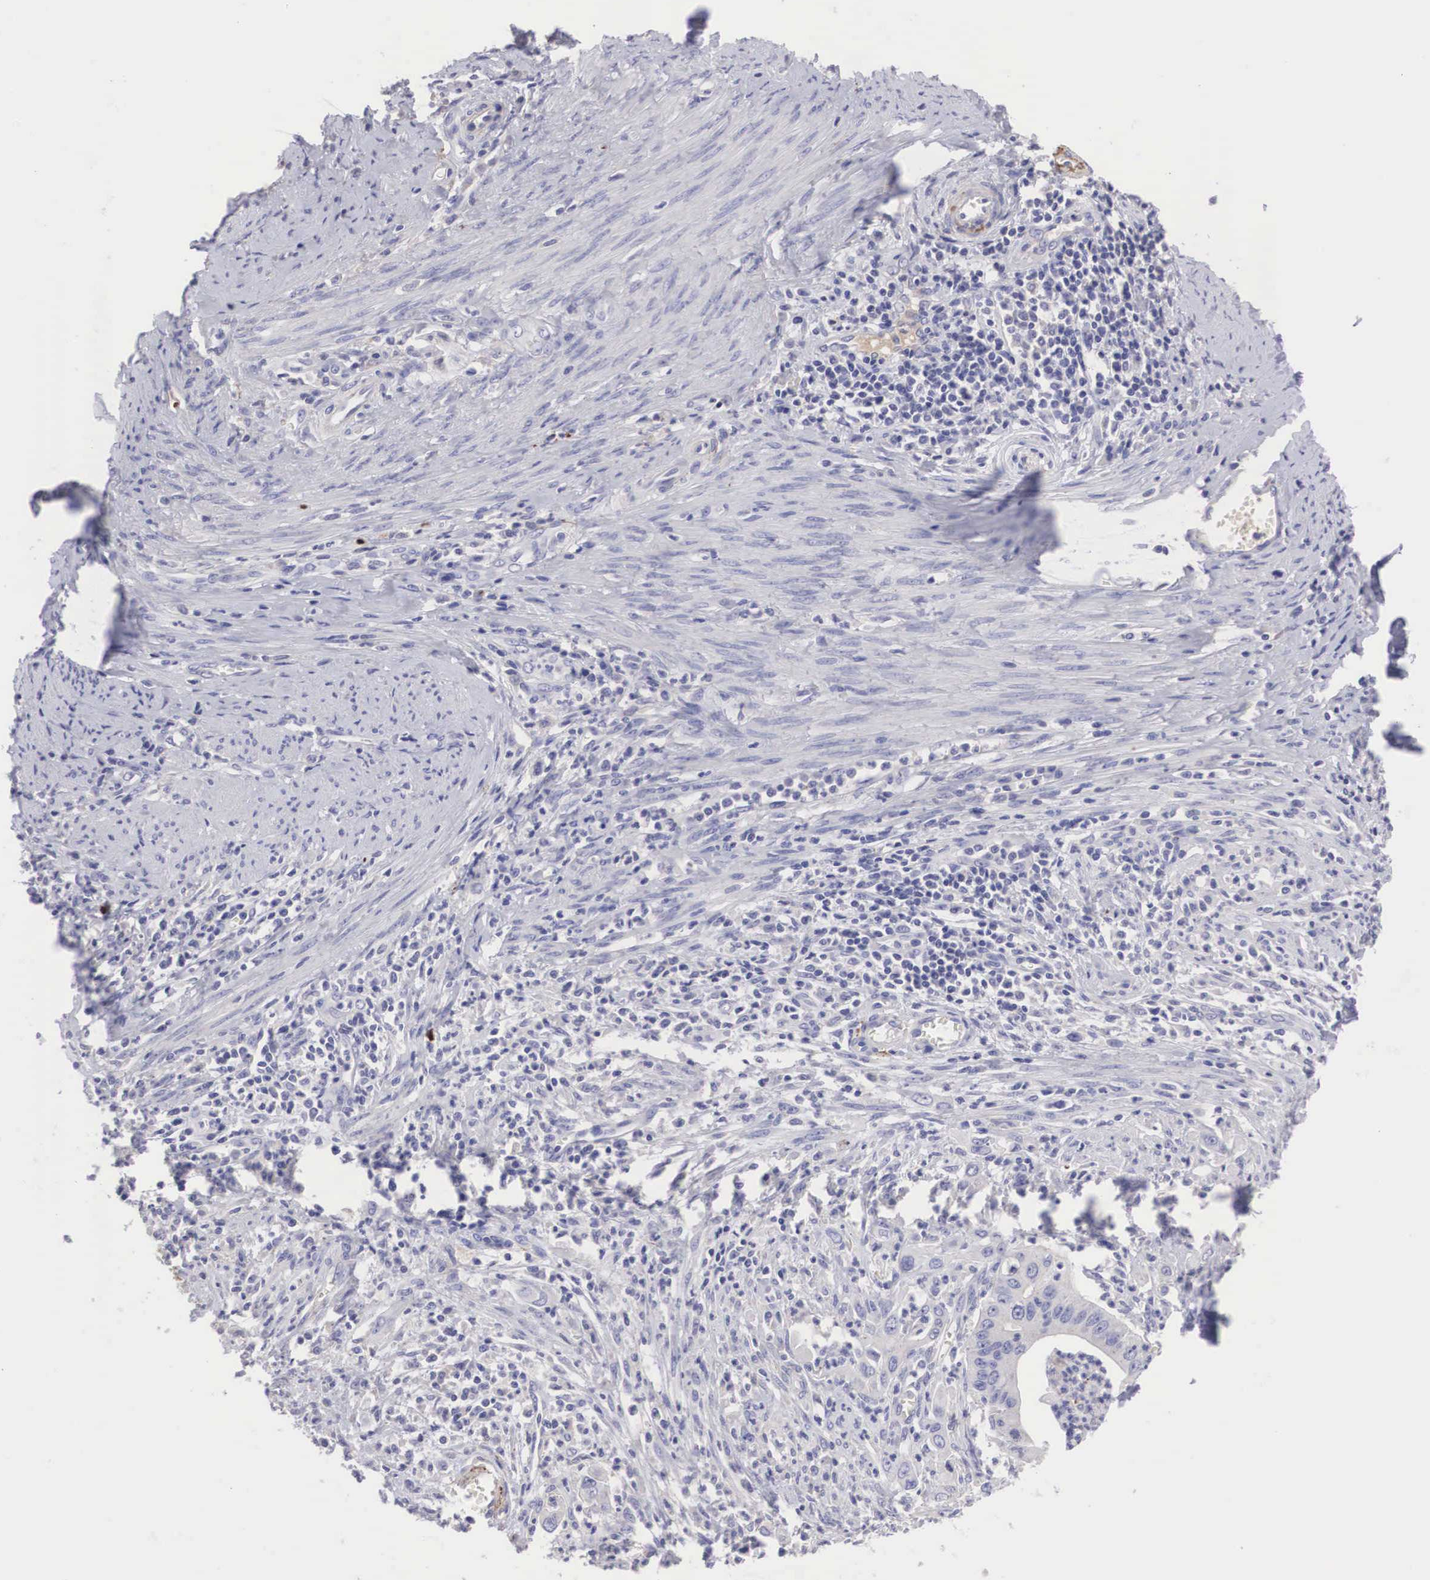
{"staining": {"intensity": "negative", "quantity": "none", "location": "none"}, "tissue": "cervical cancer", "cell_type": "Tumor cells", "image_type": "cancer", "snomed": [{"axis": "morphology", "description": "Normal tissue, NOS"}, {"axis": "morphology", "description": "Adenocarcinoma, NOS"}, {"axis": "topography", "description": "Cervix"}], "caption": "IHC histopathology image of neoplastic tissue: human adenocarcinoma (cervical) stained with DAB reveals no significant protein staining in tumor cells. Brightfield microscopy of IHC stained with DAB (3,3'-diaminobenzidine) (brown) and hematoxylin (blue), captured at high magnification.", "gene": "CLU", "patient": {"sex": "female", "age": 34}}